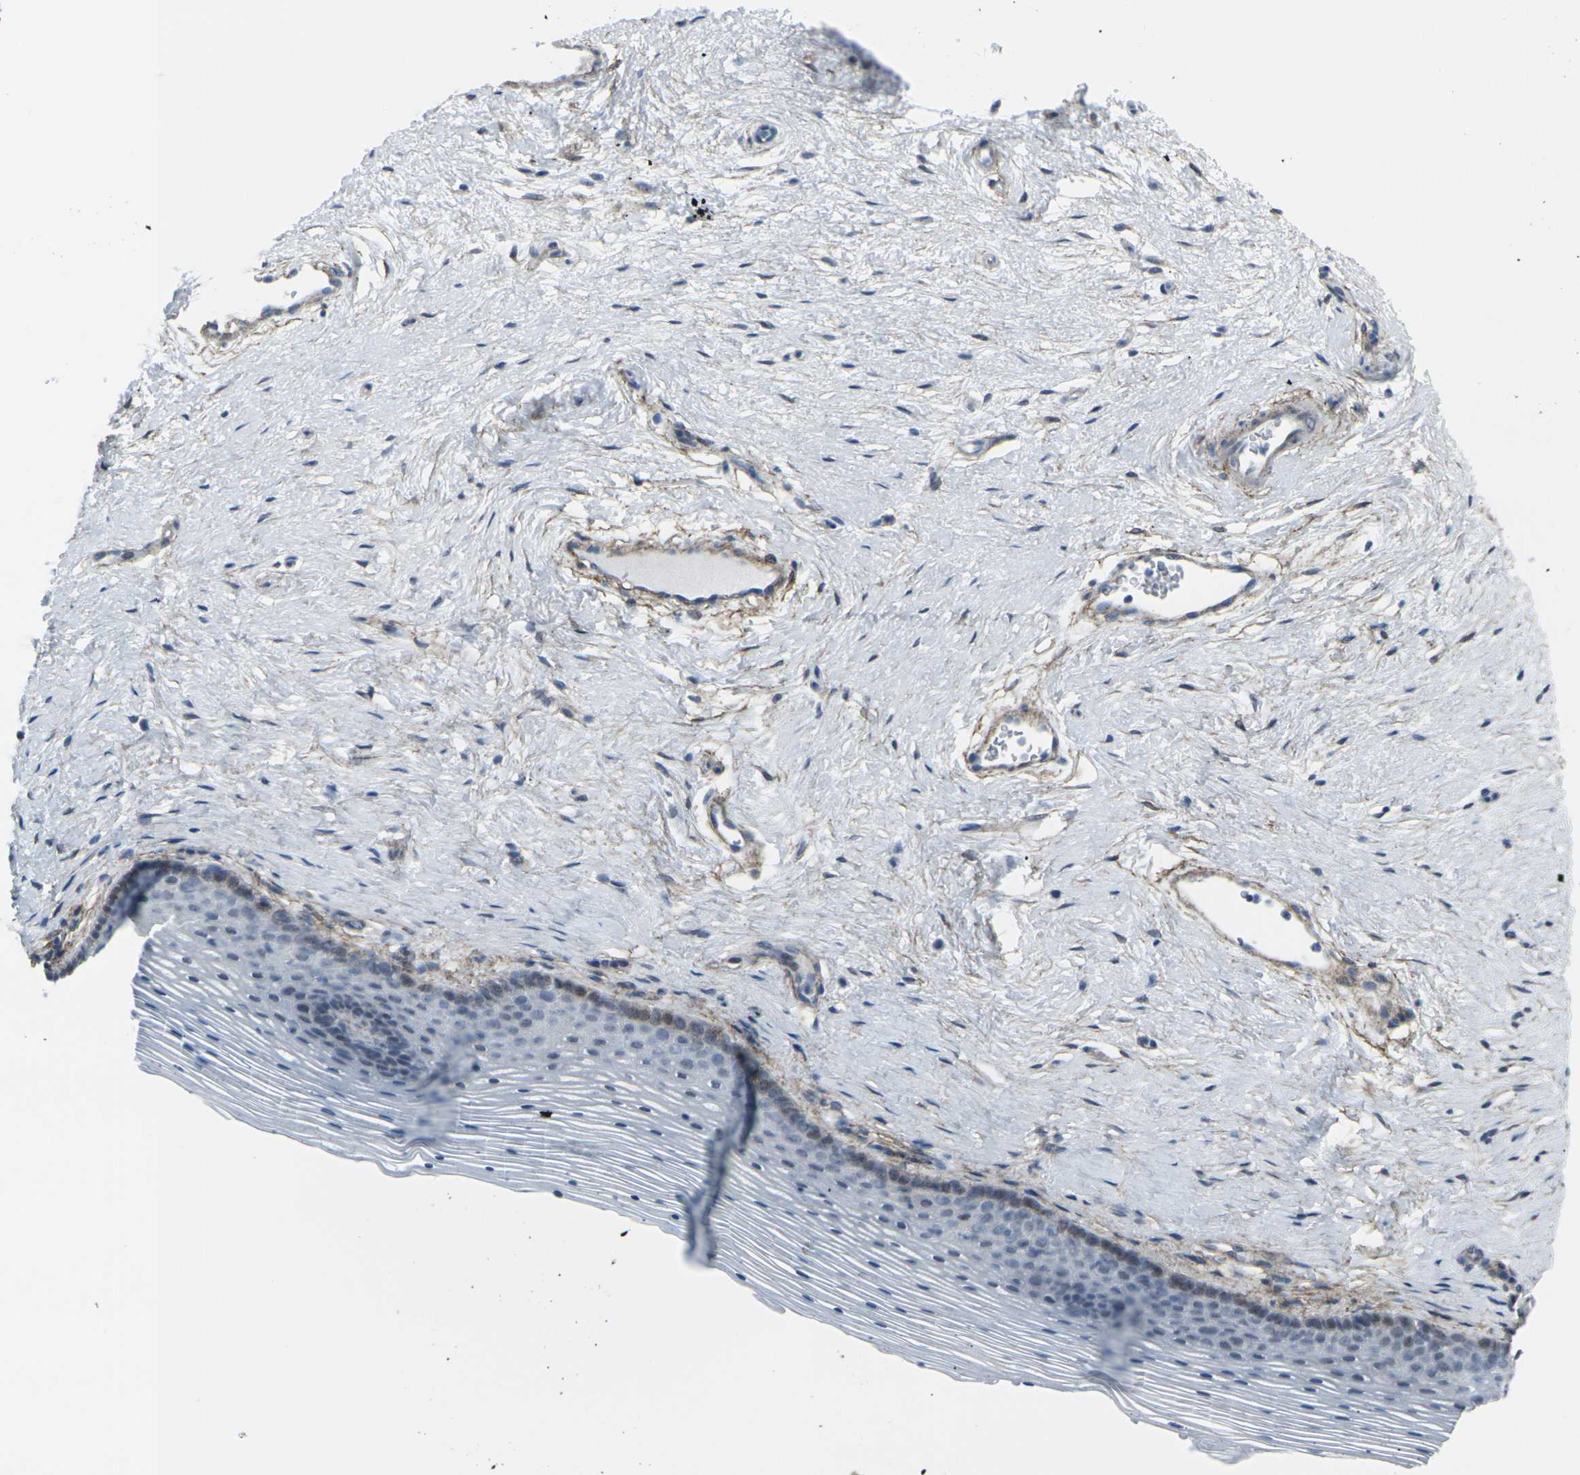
{"staining": {"intensity": "moderate", "quantity": "<25%", "location": "cytoplasmic/membranous"}, "tissue": "vagina", "cell_type": "Squamous epithelial cells", "image_type": "normal", "snomed": [{"axis": "morphology", "description": "Normal tissue, NOS"}, {"axis": "topography", "description": "Vagina"}], "caption": "Vagina stained for a protein (brown) demonstrates moderate cytoplasmic/membranous positive staining in approximately <25% of squamous epithelial cells.", "gene": "CDH11", "patient": {"sex": "female", "age": 32}}